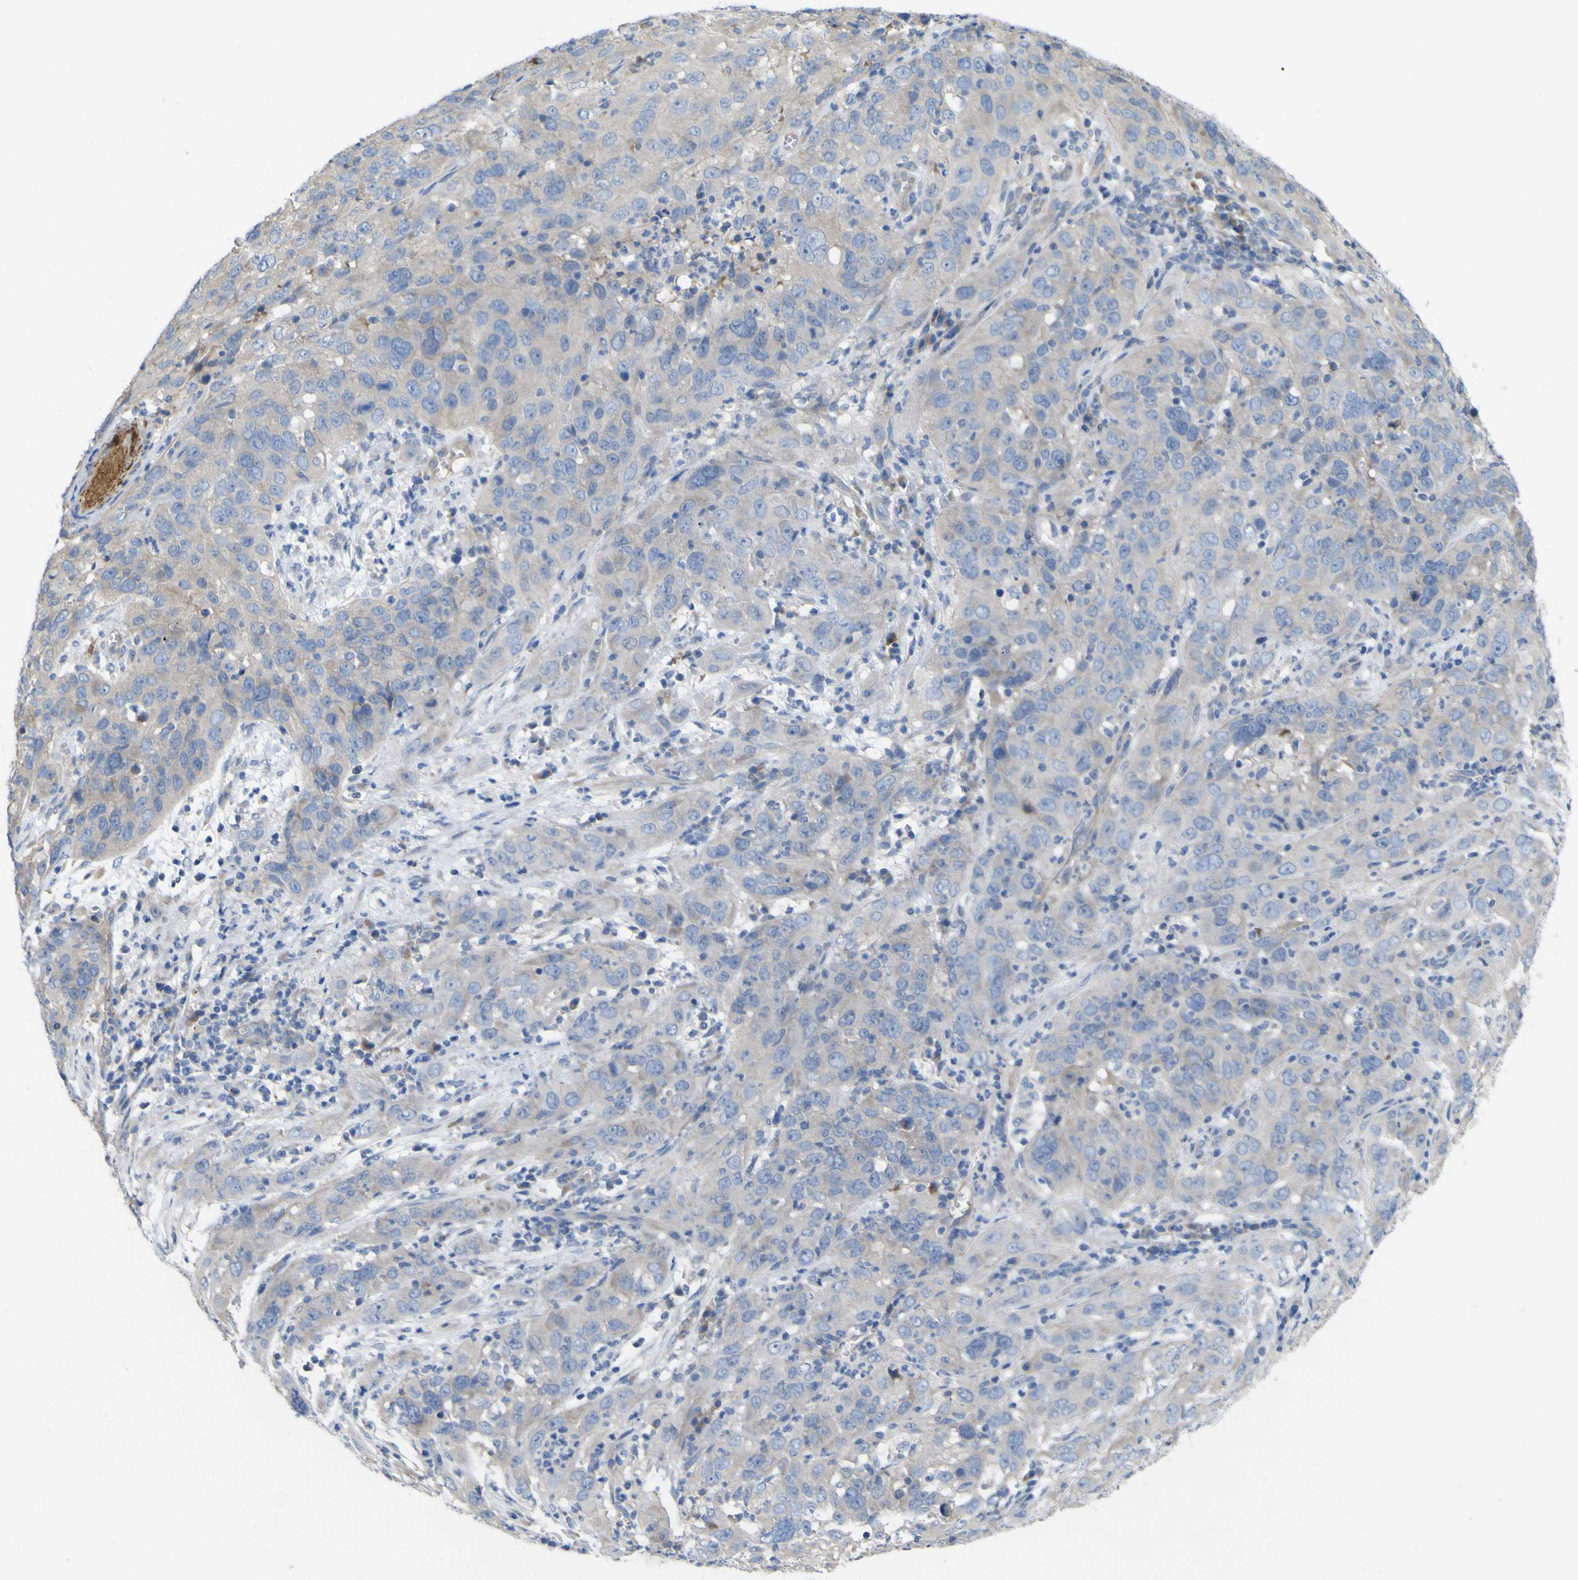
{"staining": {"intensity": "negative", "quantity": "none", "location": "none"}, "tissue": "cervical cancer", "cell_type": "Tumor cells", "image_type": "cancer", "snomed": [{"axis": "morphology", "description": "Squamous cell carcinoma, NOS"}, {"axis": "topography", "description": "Cervix"}], "caption": "Immunohistochemistry (IHC) of human cervical cancer displays no expression in tumor cells.", "gene": "MYEOV", "patient": {"sex": "female", "age": 32}}